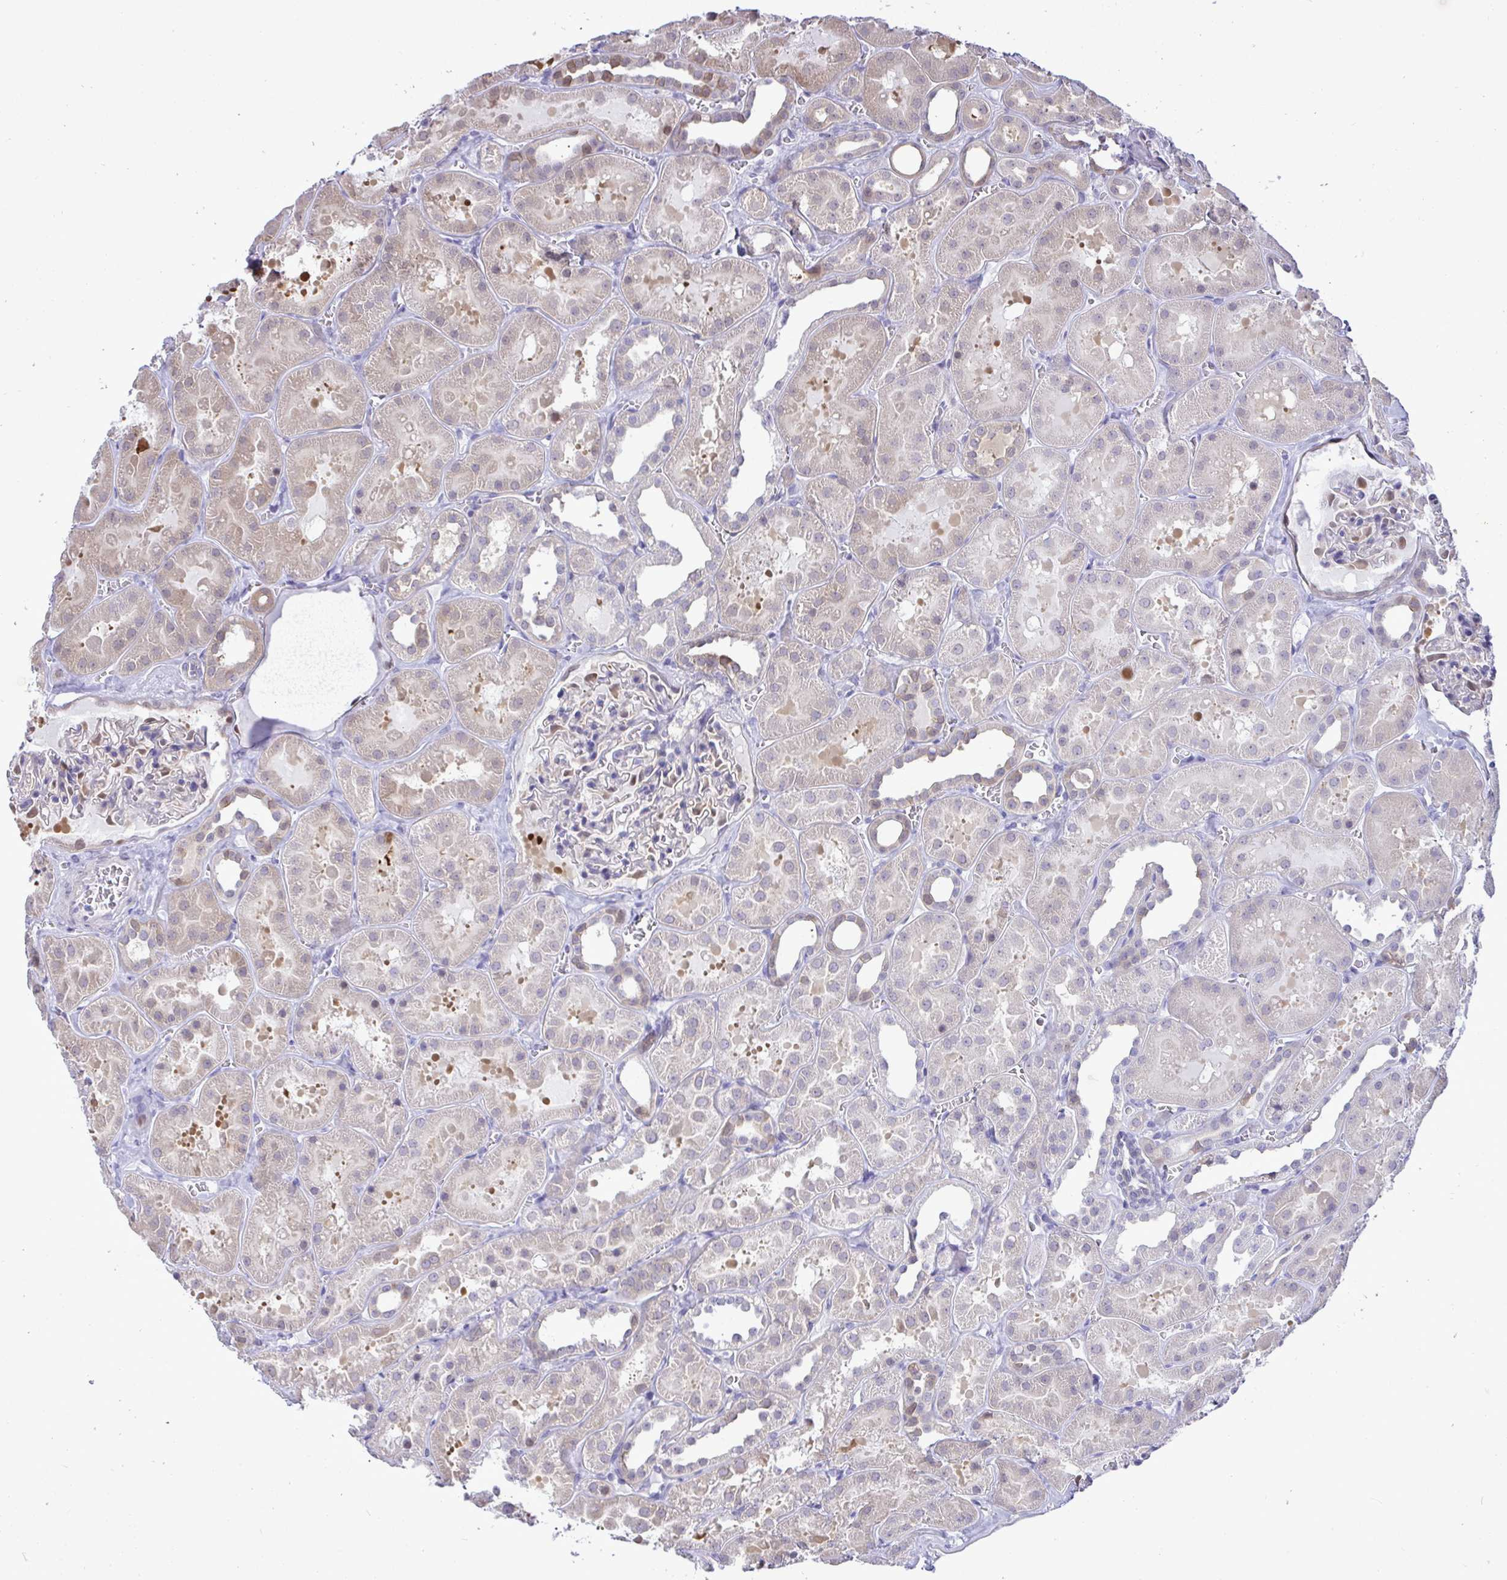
{"staining": {"intensity": "moderate", "quantity": "<25%", "location": "cytoplasmic/membranous,nuclear"}, "tissue": "kidney", "cell_type": "Cells in glomeruli", "image_type": "normal", "snomed": [{"axis": "morphology", "description": "Normal tissue, NOS"}, {"axis": "topography", "description": "Kidney"}], "caption": "DAB (3,3'-diaminobenzidine) immunohistochemical staining of benign kidney reveals moderate cytoplasmic/membranous,nuclear protein expression in approximately <25% of cells in glomeruli. The protein is shown in brown color, while the nuclei are stained blue.", "gene": "ZNF485", "patient": {"sex": "female", "age": 41}}